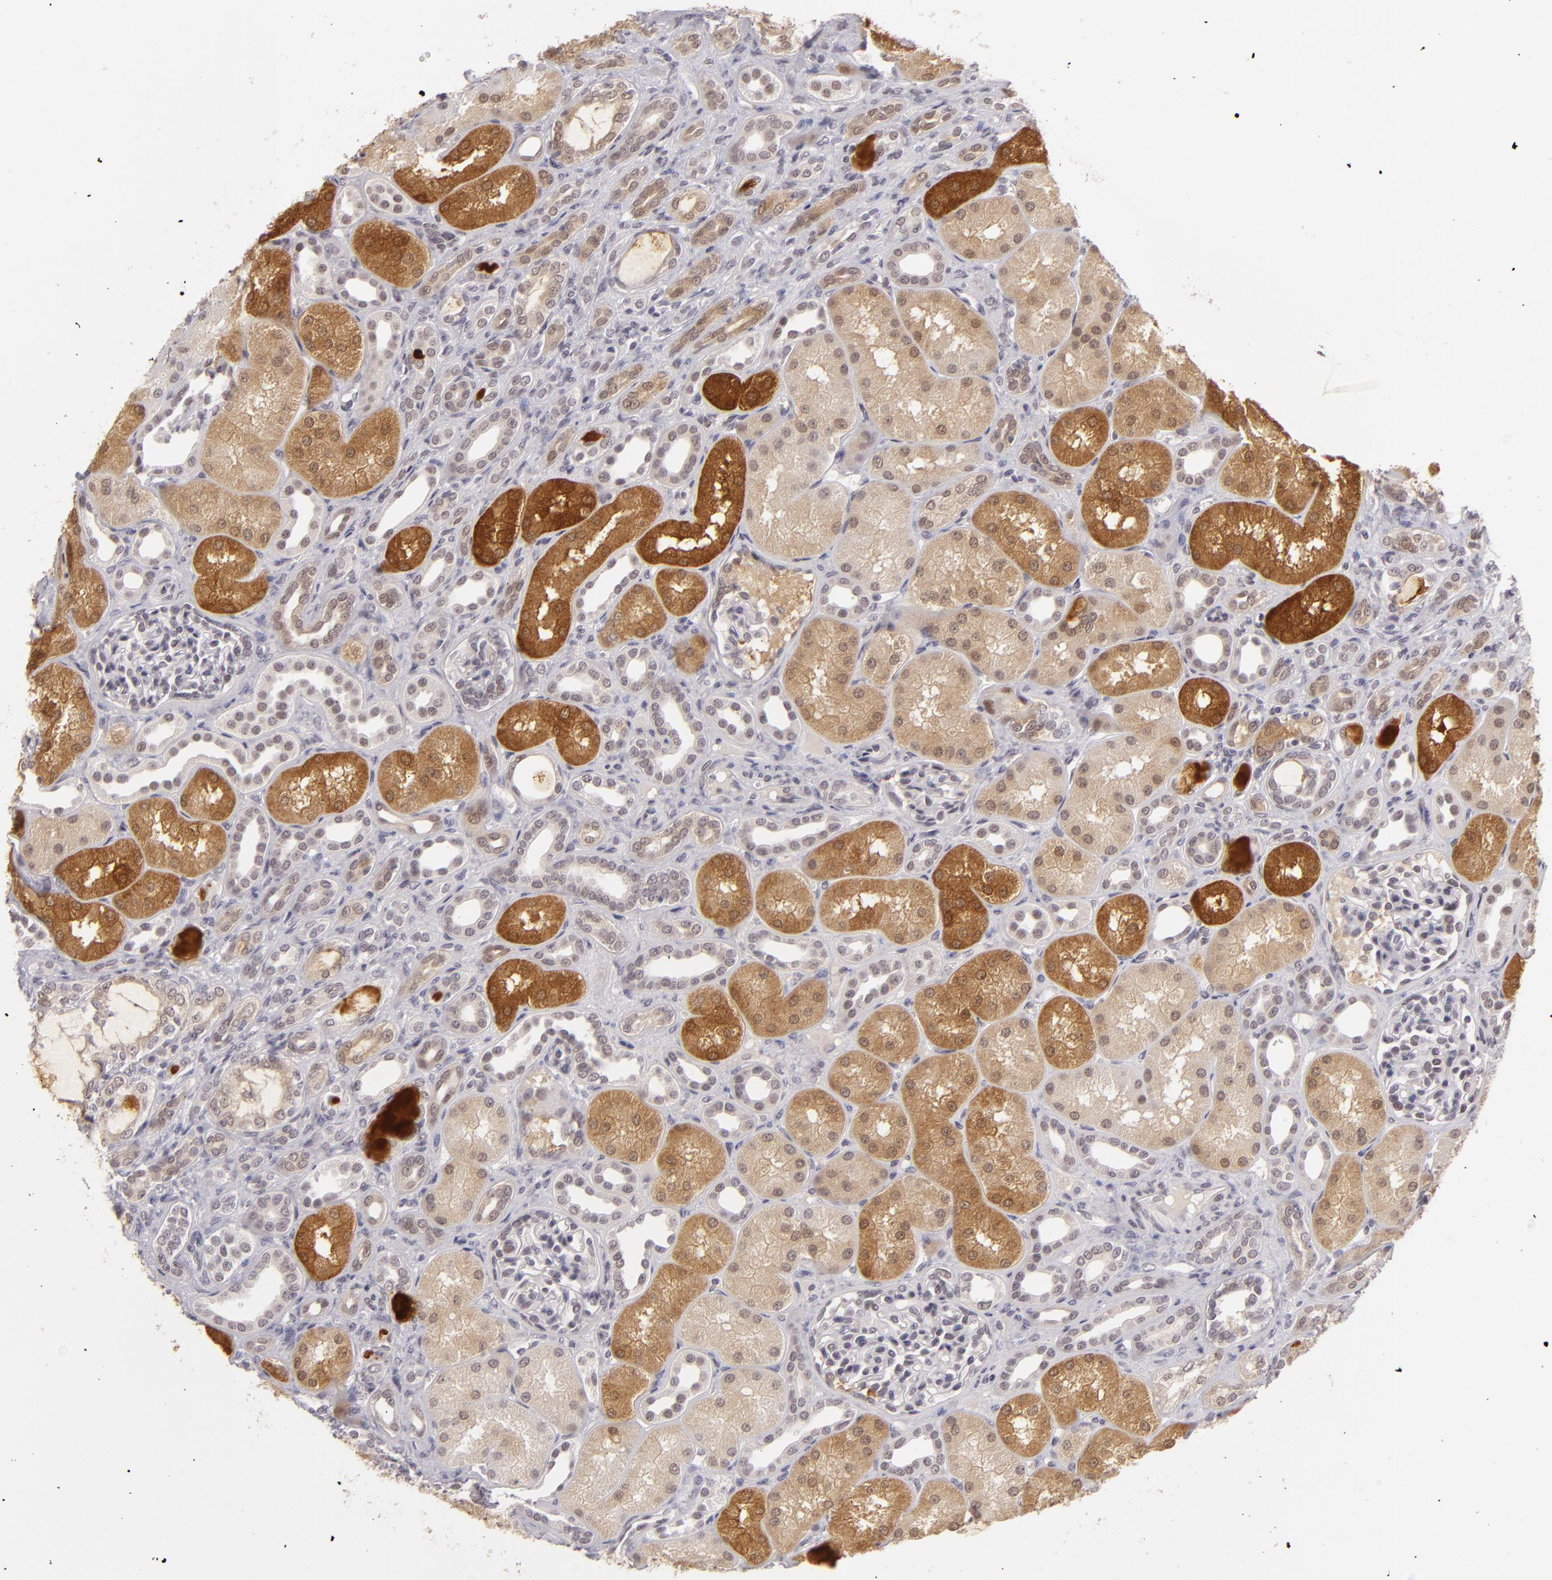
{"staining": {"intensity": "negative", "quantity": "none", "location": "none"}, "tissue": "kidney", "cell_type": "Cells in glomeruli", "image_type": "normal", "snomed": [{"axis": "morphology", "description": "Normal tissue, NOS"}, {"axis": "topography", "description": "Kidney"}], "caption": "High power microscopy image of an immunohistochemistry (IHC) histopathology image of normal kidney, revealing no significant expression in cells in glomeruli. The staining was performed using DAB to visualize the protein expression in brown, while the nuclei were stained in blue with hematoxylin (Magnification: 20x).", "gene": "ZNF205", "patient": {"sex": "male", "age": 7}}